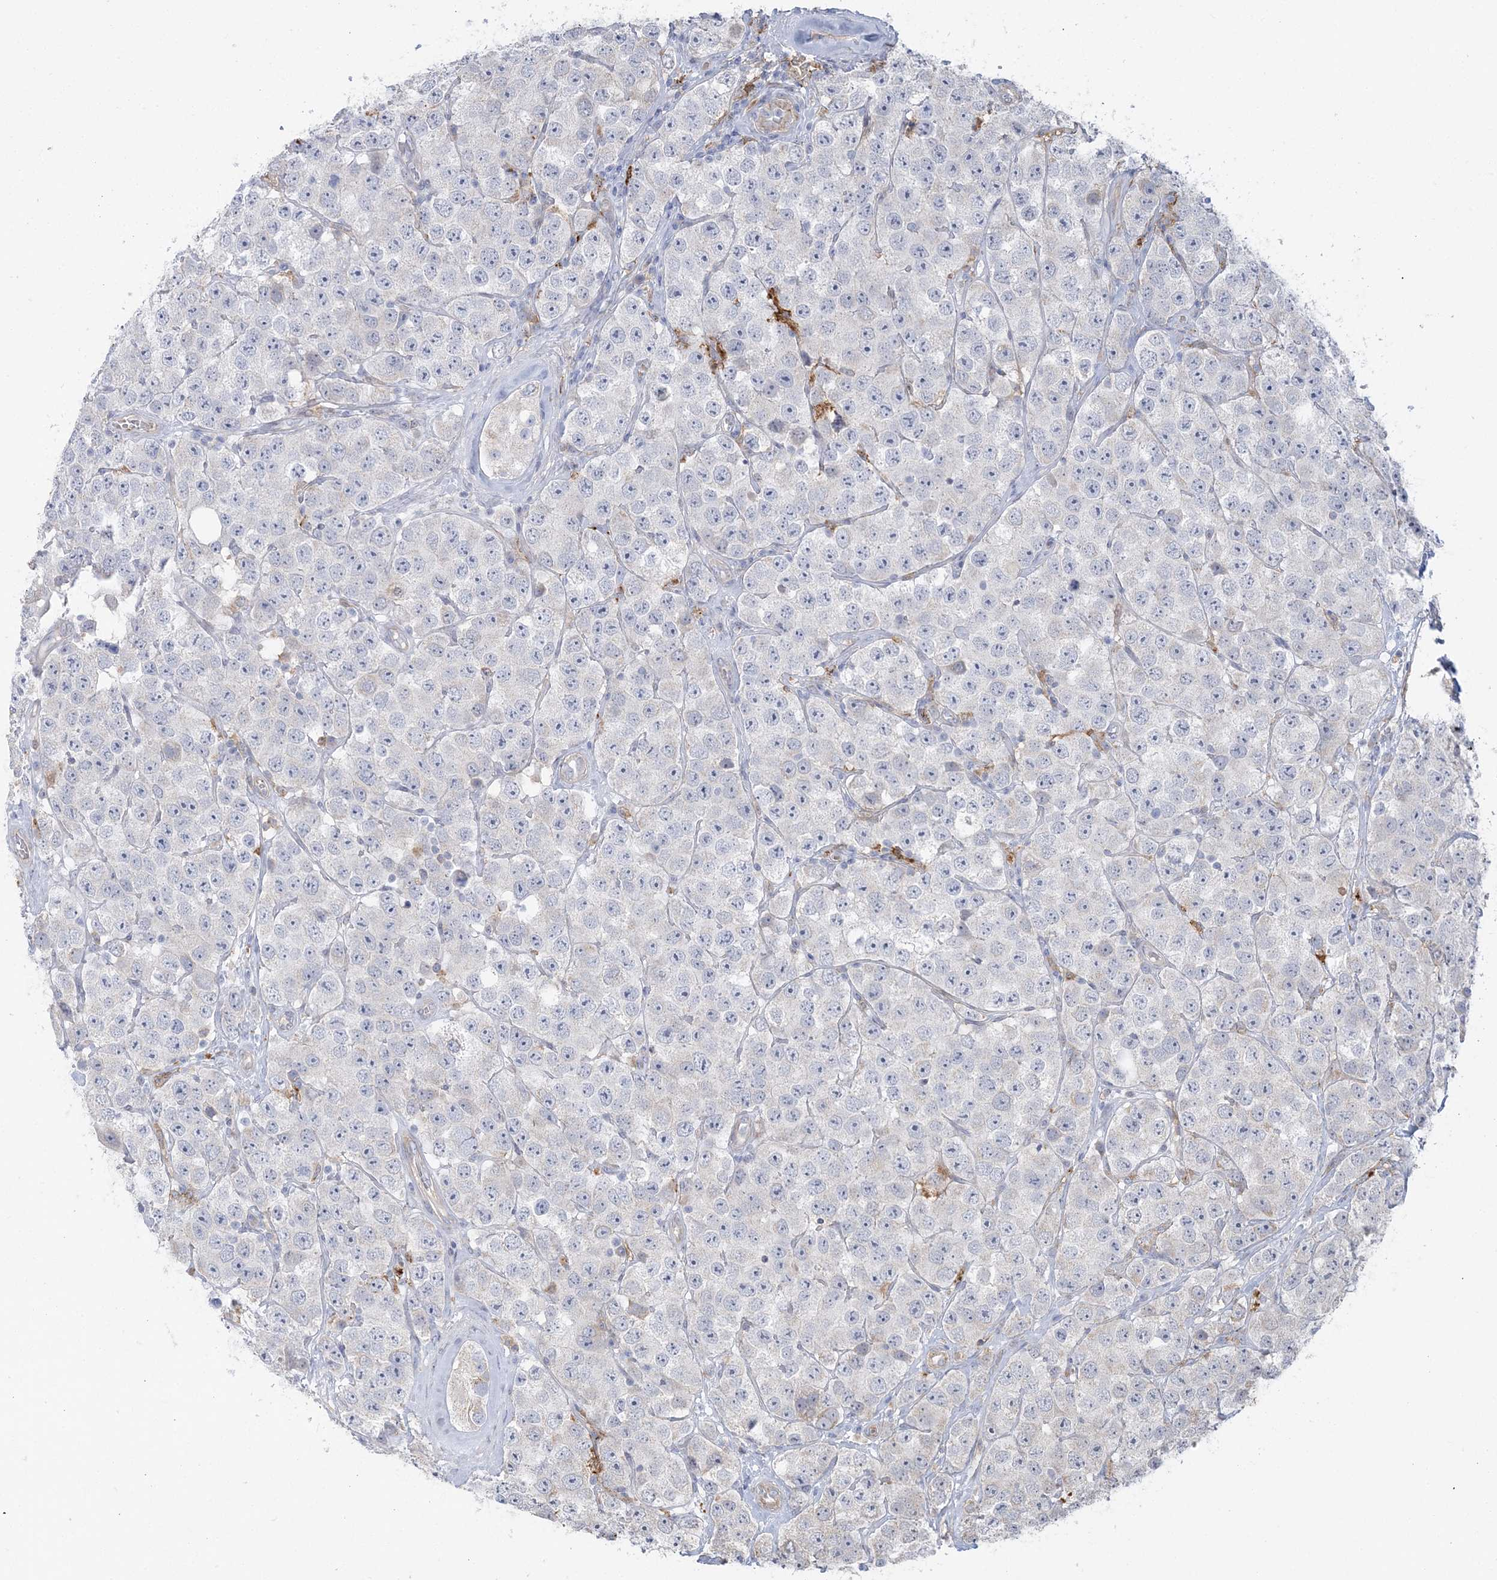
{"staining": {"intensity": "negative", "quantity": "none", "location": "none"}, "tissue": "testis cancer", "cell_type": "Tumor cells", "image_type": "cancer", "snomed": [{"axis": "morphology", "description": "Seminoma, NOS"}, {"axis": "topography", "description": "Testis"}], "caption": "A micrograph of human testis seminoma is negative for staining in tumor cells.", "gene": "HAAO", "patient": {"sex": "male", "age": 28}}